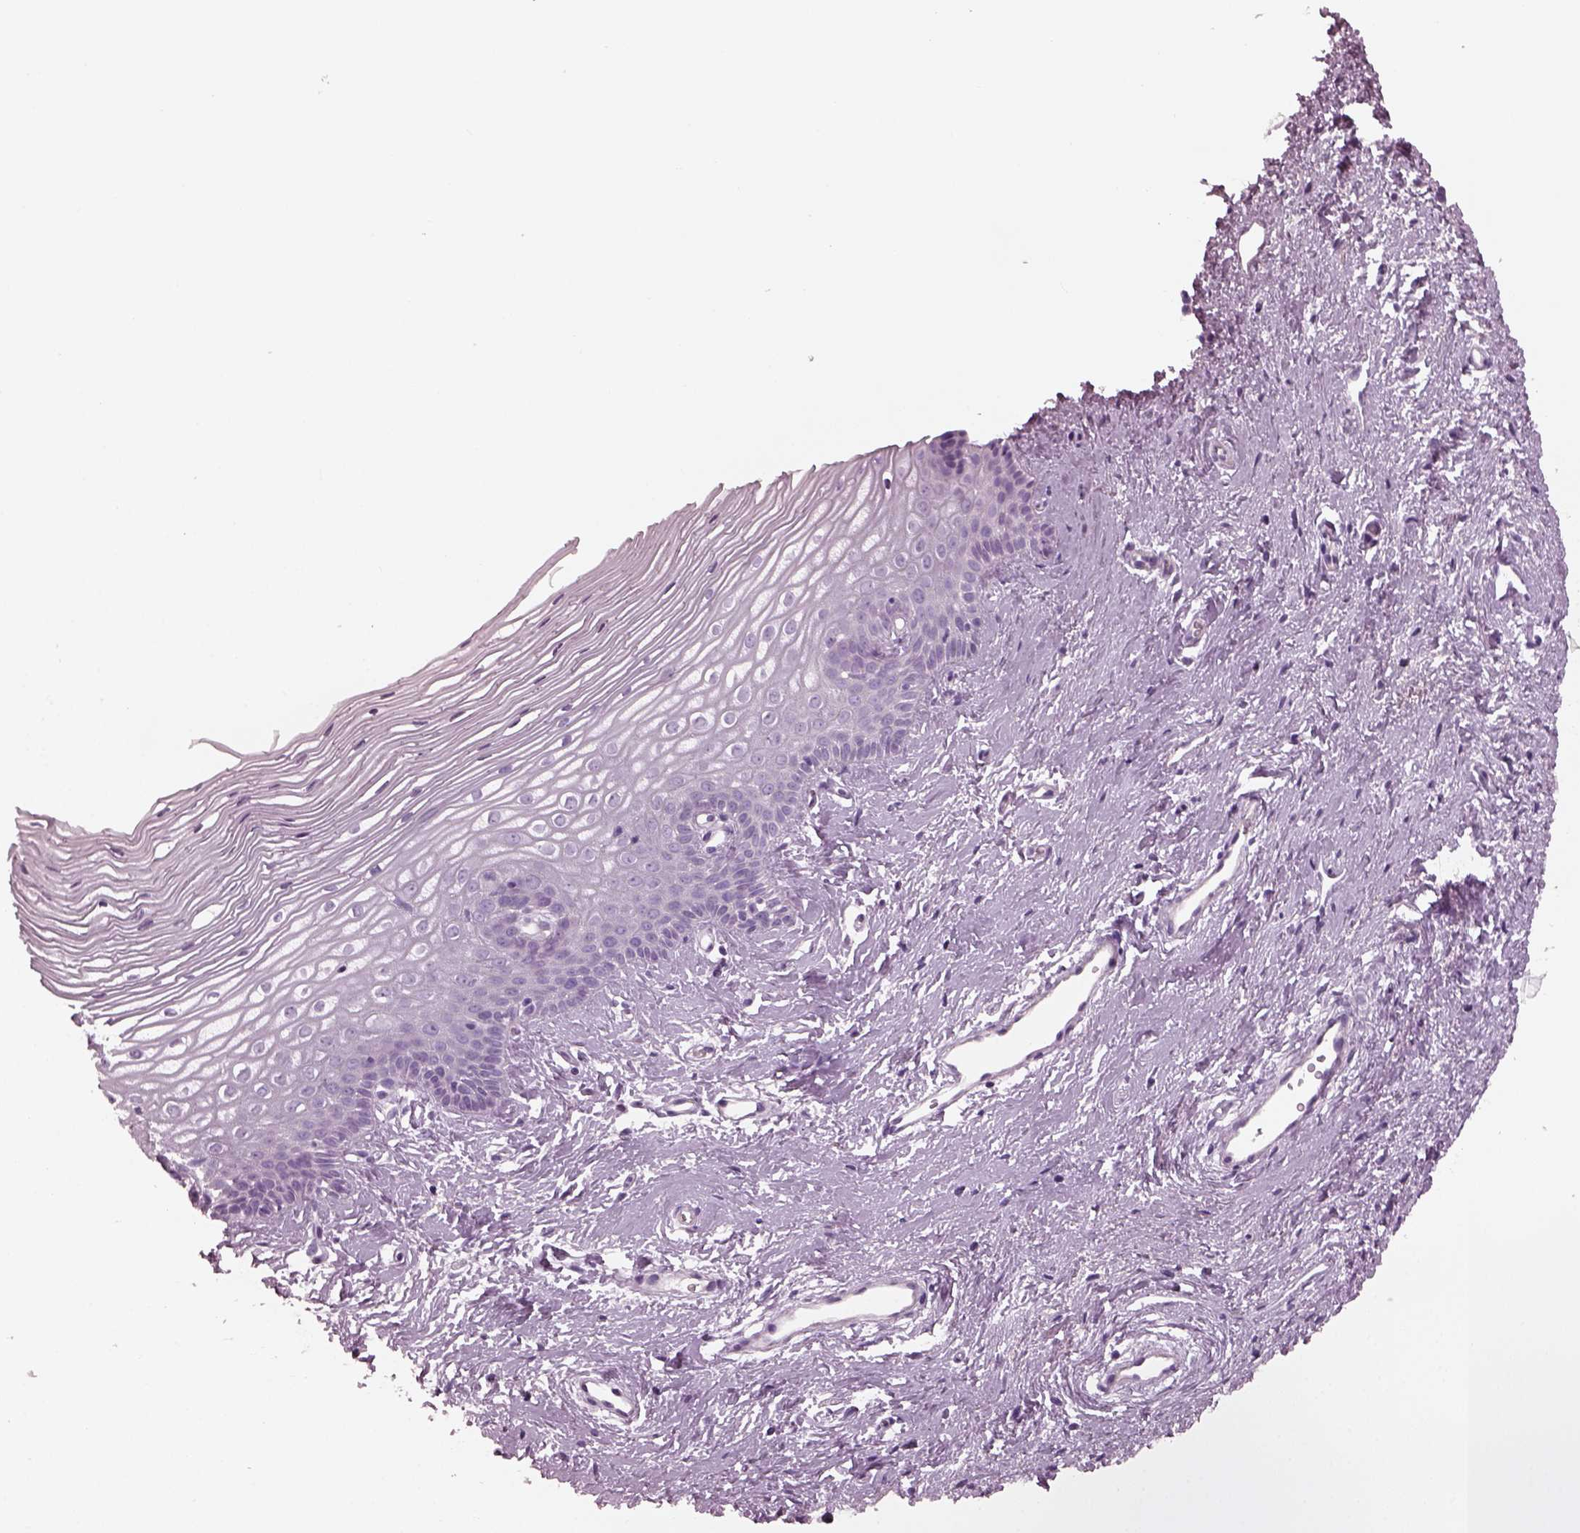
{"staining": {"intensity": "negative", "quantity": "none", "location": "none"}, "tissue": "cervix", "cell_type": "Glandular cells", "image_type": "normal", "snomed": [{"axis": "morphology", "description": "Normal tissue, NOS"}, {"axis": "topography", "description": "Cervix"}], "caption": "Immunohistochemistry of unremarkable human cervix displays no expression in glandular cells.", "gene": "PDC", "patient": {"sex": "female", "age": 40}}